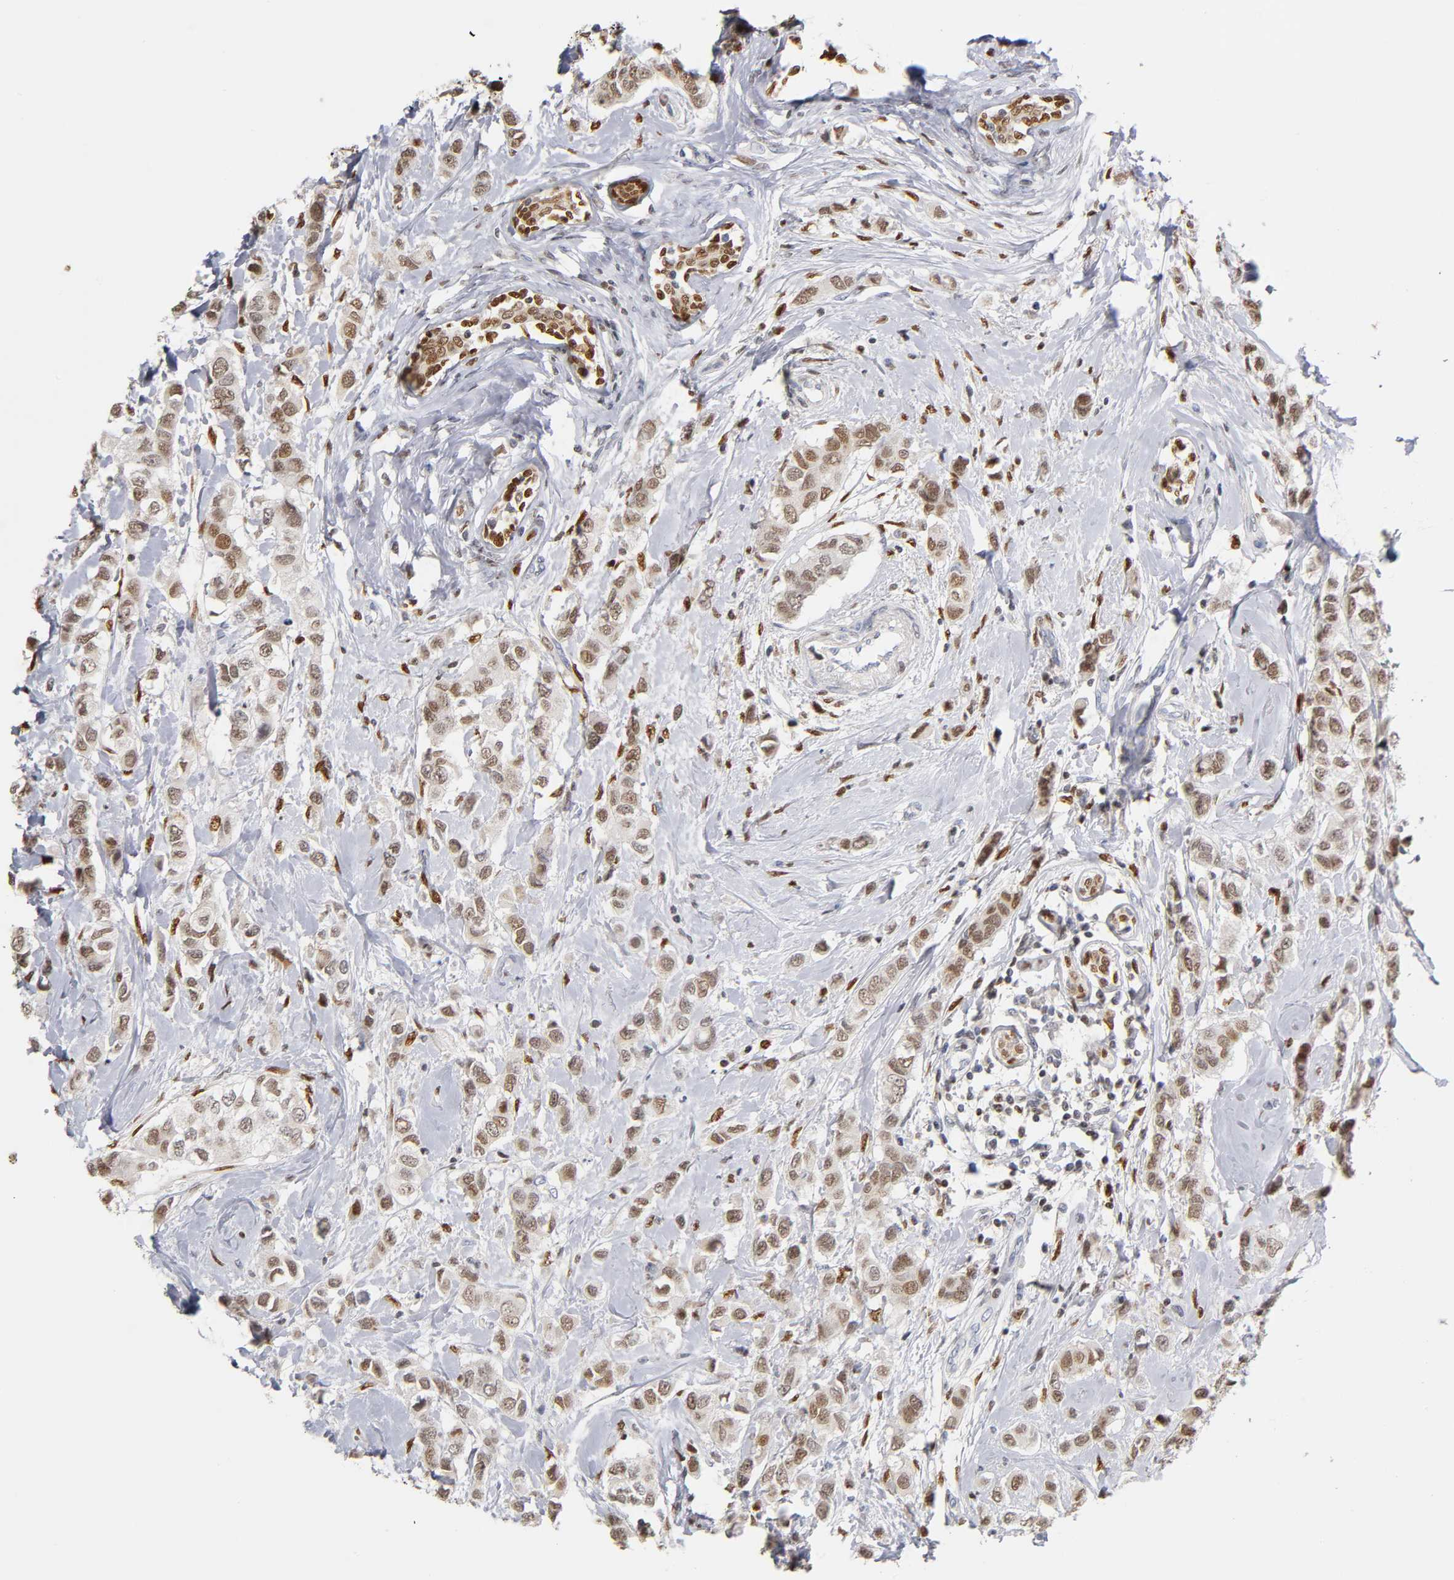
{"staining": {"intensity": "weak", "quantity": ">75%", "location": "nuclear"}, "tissue": "breast cancer", "cell_type": "Tumor cells", "image_type": "cancer", "snomed": [{"axis": "morphology", "description": "Duct carcinoma"}, {"axis": "topography", "description": "Breast"}], "caption": "This image exhibits breast intraductal carcinoma stained with immunohistochemistry to label a protein in brown. The nuclear of tumor cells show weak positivity for the protein. Nuclei are counter-stained blue.", "gene": "RUNX1", "patient": {"sex": "female", "age": 50}}